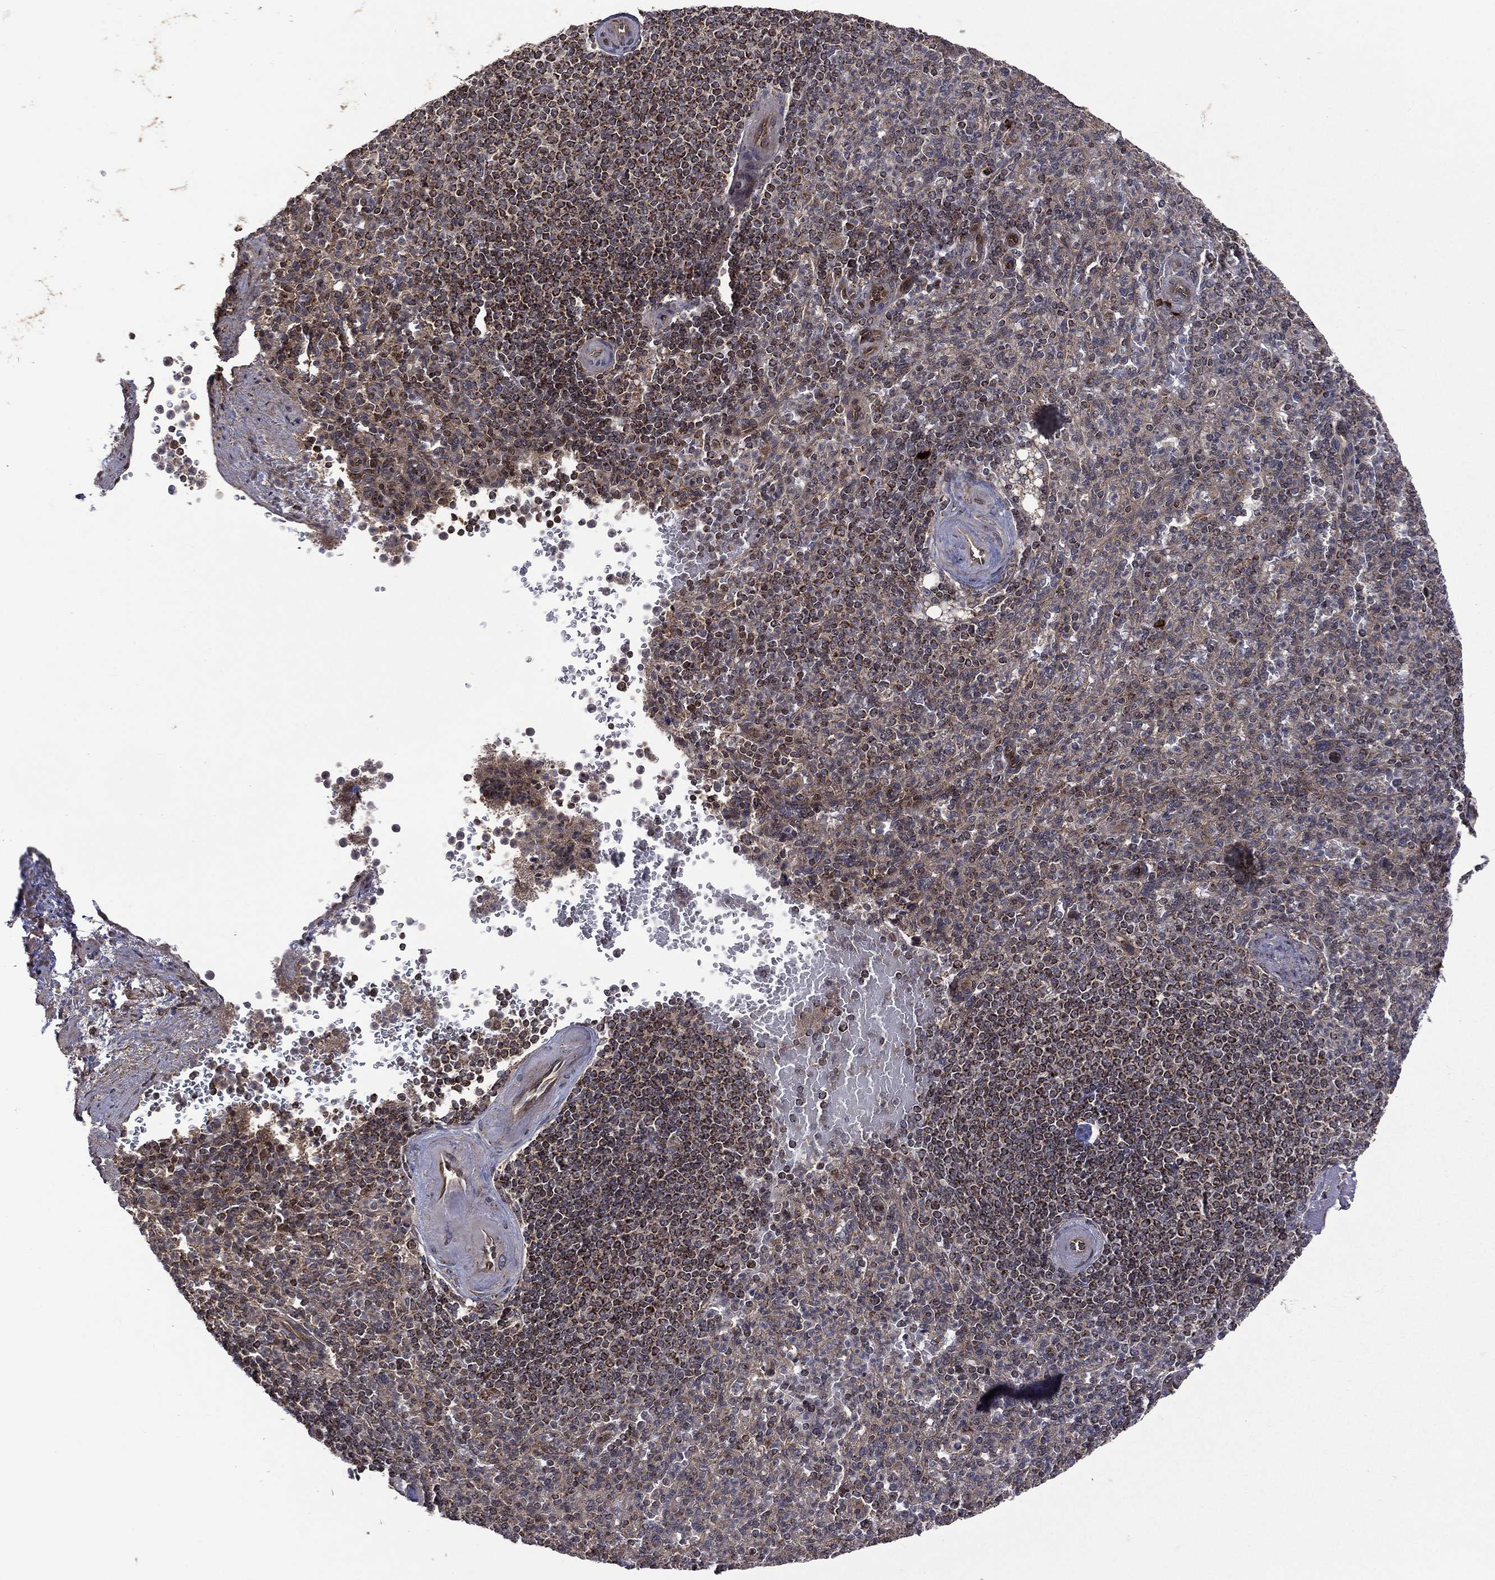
{"staining": {"intensity": "moderate", "quantity": "<25%", "location": "cytoplasmic/membranous"}, "tissue": "spleen", "cell_type": "Cells in red pulp", "image_type": "normal", "snomed": [{"axis": "morphology", "description": "Normal tissue, NOS"}, {"axis": "topography", "description": "Spleen"}], "caption": "This micrograph demonstrates normal spleen stained with IHC to label a protein in brown. The cytoplasmic/membranous of cells in red pulp show moderate positivity for the protein. Nuclei are counter-stained blue.", "gene": "GIMAP6", "patient": {"sex": "female", "age": 74}}